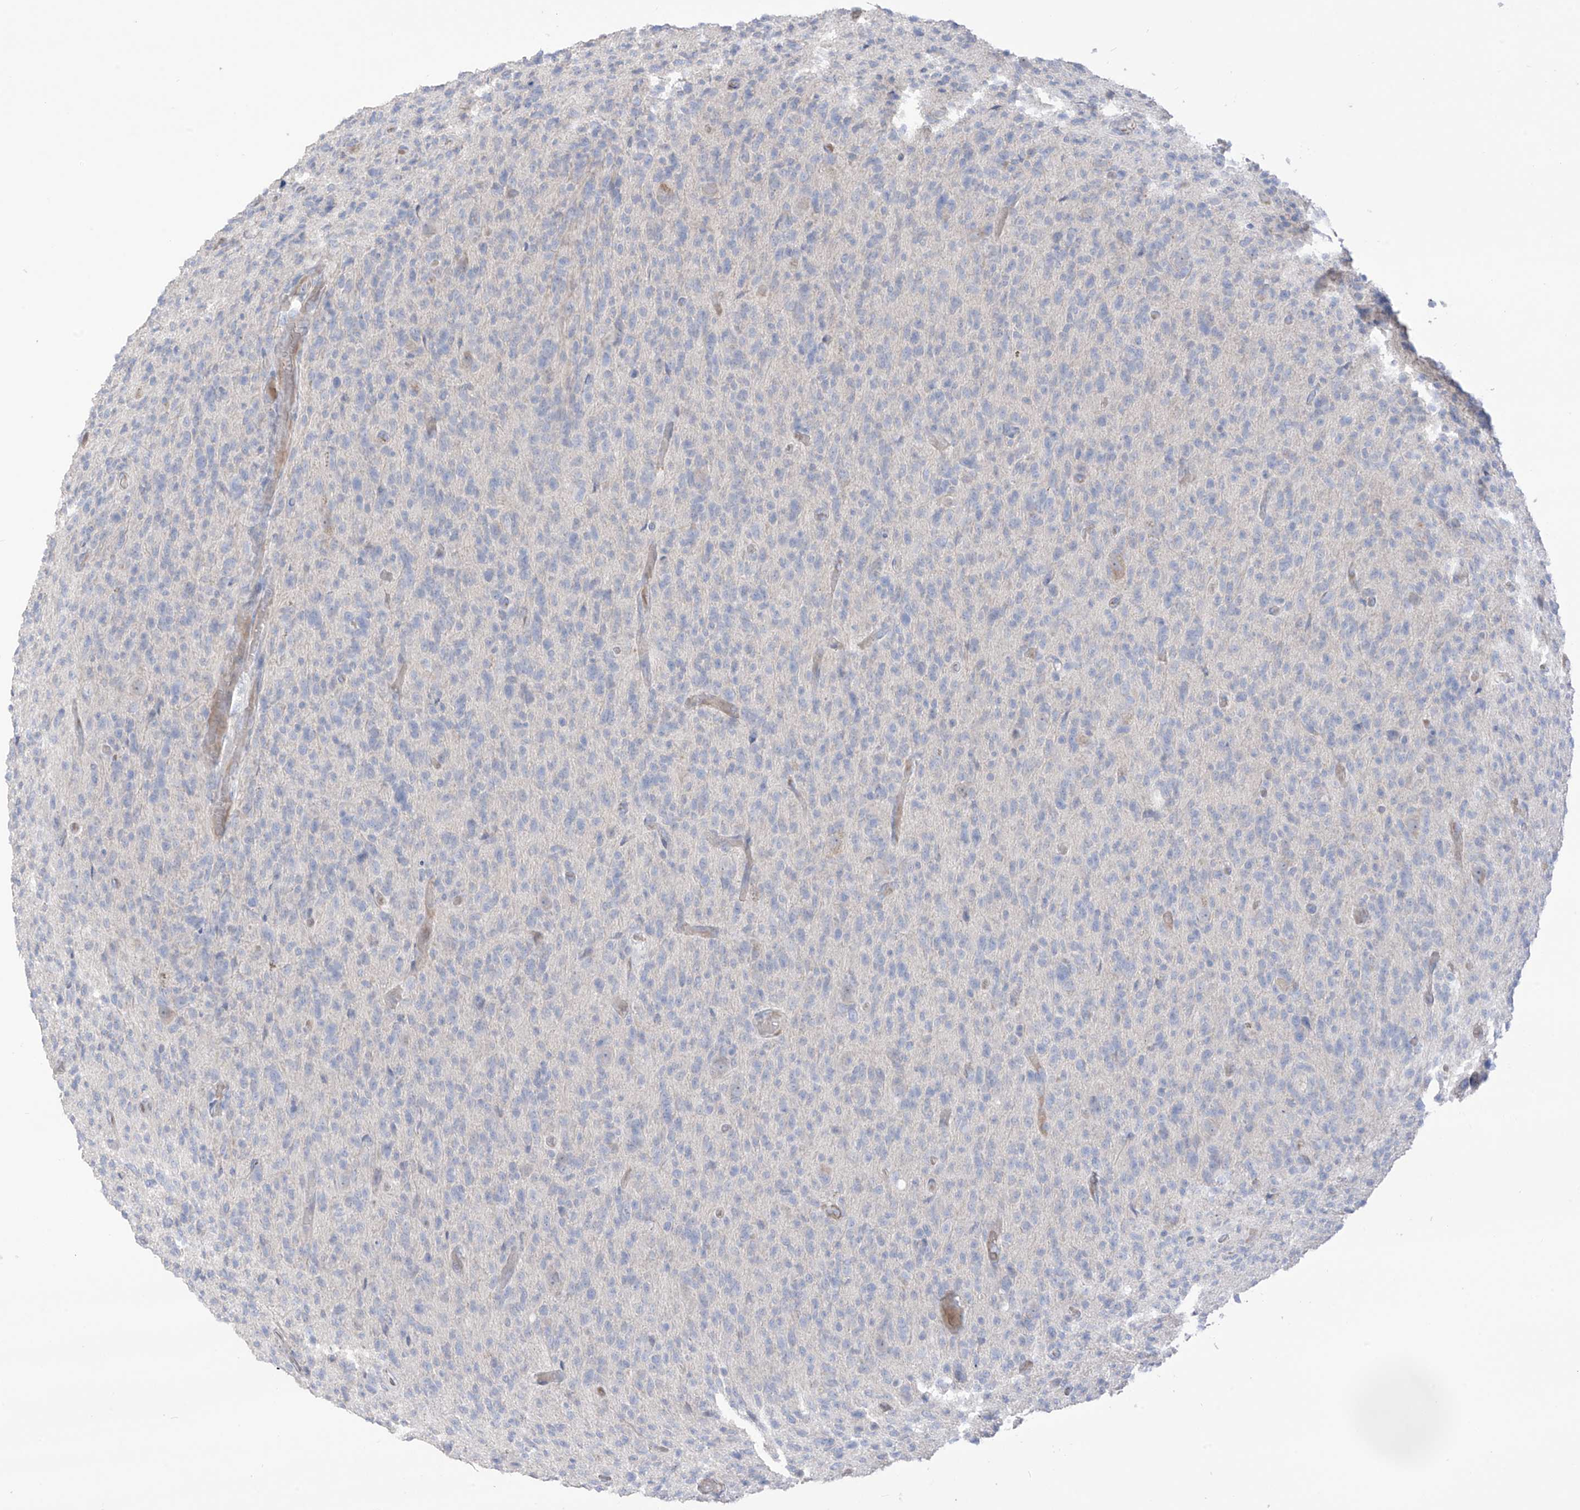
{"staining": {"intensity": "negative", "quantity": "none", "location": "none"}, "tissue": "glioma", "cell_type": "Tumor cells", "image_type": "cancer", "snomed": [{"axis": "morphology", "description": "Glioma, malignant, High grade"}, {"axis": "topography", "description": "Brain"}], "caption": "Immunohistochemical staining of human malignant high-grade glioma shows no significant positivity in tumor cells. (DAB (3,3'-diaminobenzidine) immunohistochemistry, high magnification).", "gene": "ASPRV1", "patient": {"sex": "female", "age": 57}}